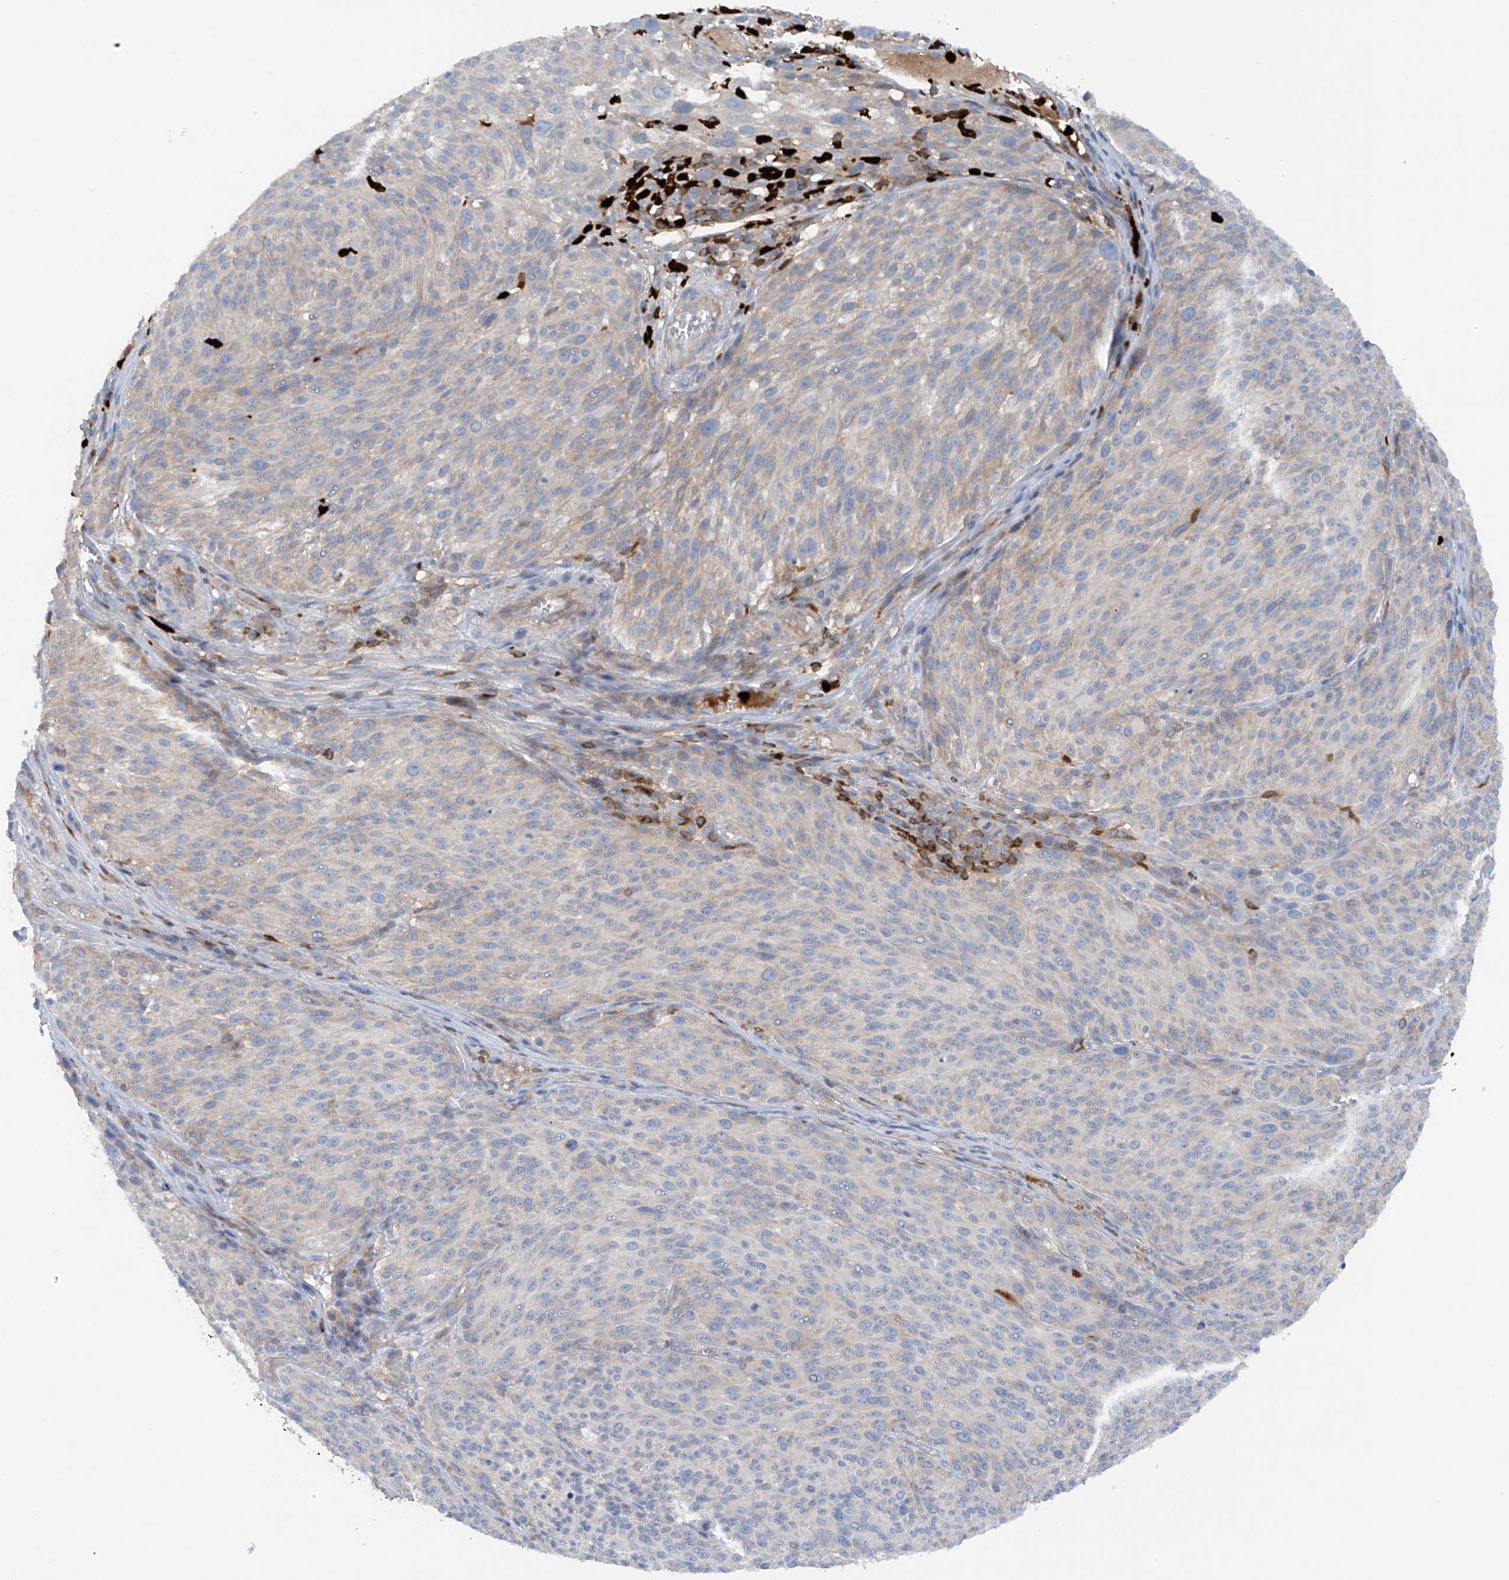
{"staining": {"intensity": "negative", "quantity": "none", "location": "none"}, "tissue": "melanoma", "cell_type": "Tumor cells", "image_type": "cancer", "snomed": [{"axis": "morphology", "description": "Malignant melanoma, NOS"}, {"axis": "topography", "description": "Skin of trunk"}], "caption": "High power microscopy photomicrograph of an immunohistochemistry (IHC) image of melanoma, revealing no significant staining in tumor cells.", "gene": "PHACTR2", "patient": {"sex": "male", "age": 71}}